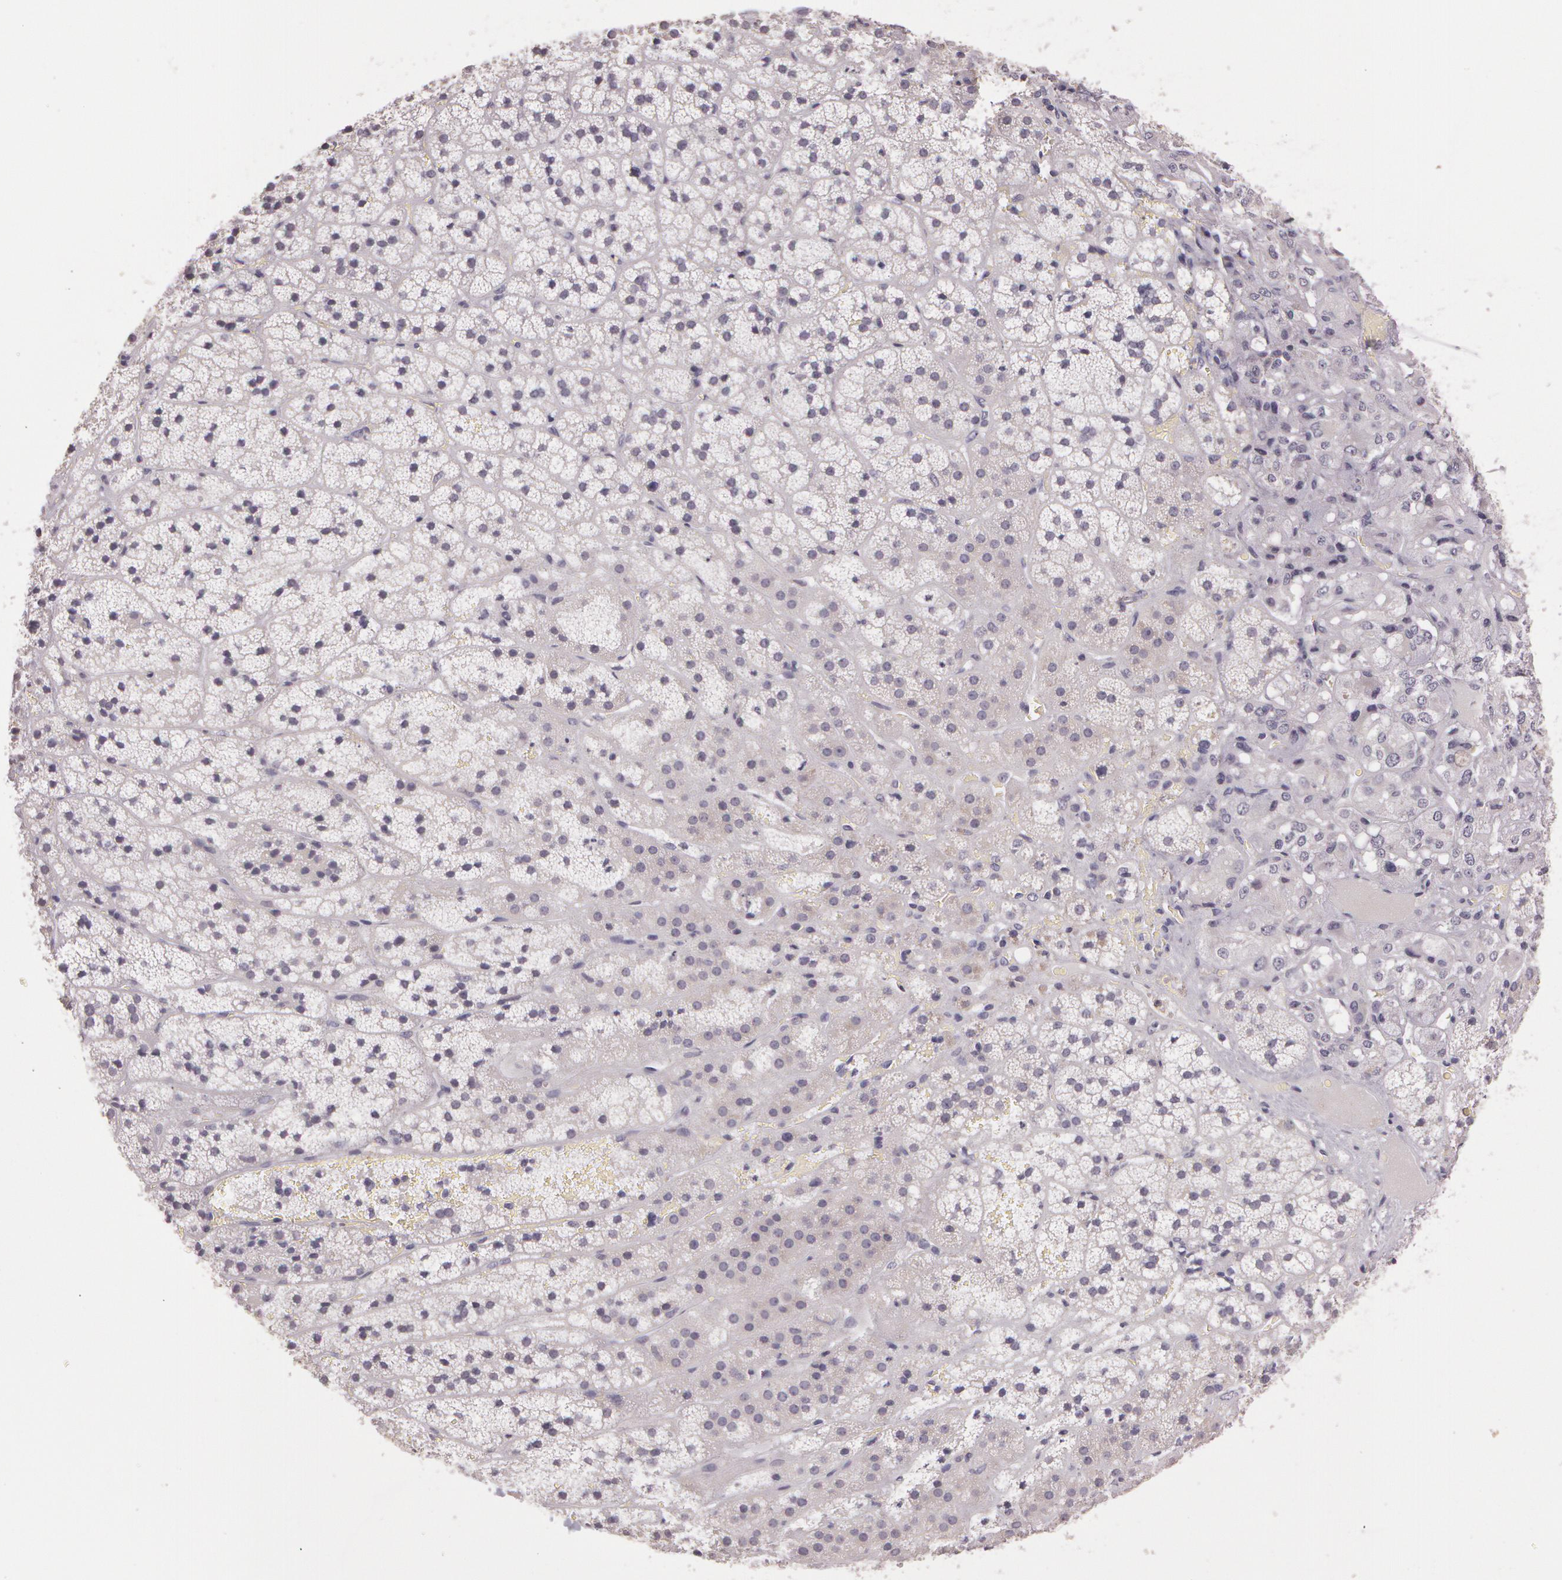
{"staining": {"intensity": "weak", "quantity": "<25%", "location": "cytoplasmic/membranous"}, "tissue": "adrenal gland", "cell_type": "Glandular cells", "image_type": "normal", "snomed": [{"axis": "morphology", "description": "Normal tissue, NOS"}, {"axis": "topography", "description": "Adrenal gland"}], "caption": "Immunohistochemical staining of benign human adrenal gland exhibits no significant expression in glandular cells.", "gene": "G2E3", "patient": {"sex": "female", "age": 44}}